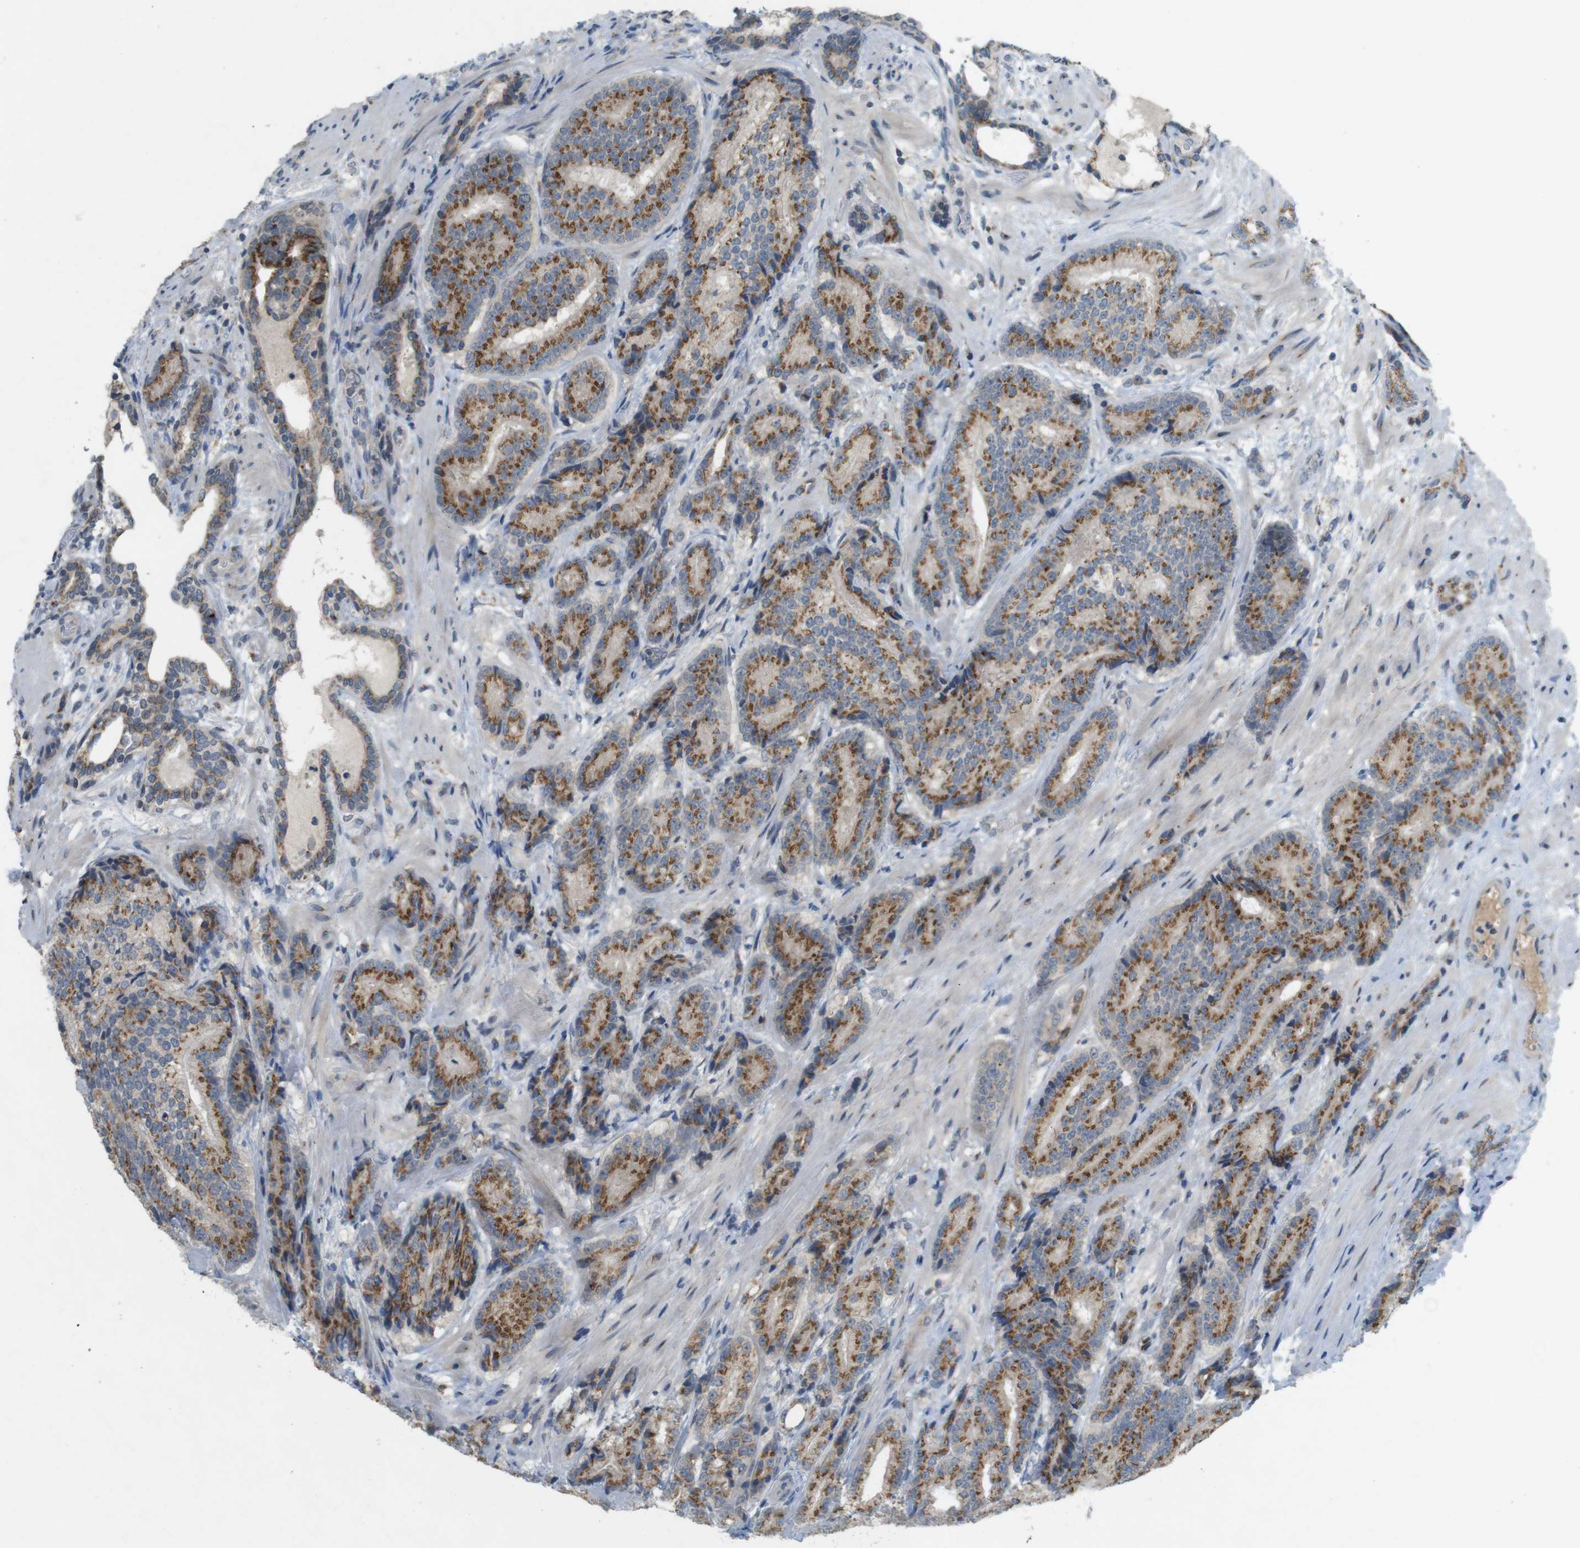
{"staining": {"intensity": "moderate", "quantity": ">75%", "location": "cytoplasmic/membranous"}, "tissue": "prostate cancer", "cell_type": "Tumor cells", "image_type": "cancer", "snomed": [{"axis": "morphology", "description": "Adenocarcinoma, High grade"}, {"axis": "topography", "description": "Prostate"}], "caption": "Protein staining of prostate cancer (high-grade adenocarcinoma) tissue demonstrates moderate cytoplasmic/membranous staining in about >75% of tumor cells.", "gene": "YIPF3", "patient": {"sex": "male", "age": 61}}